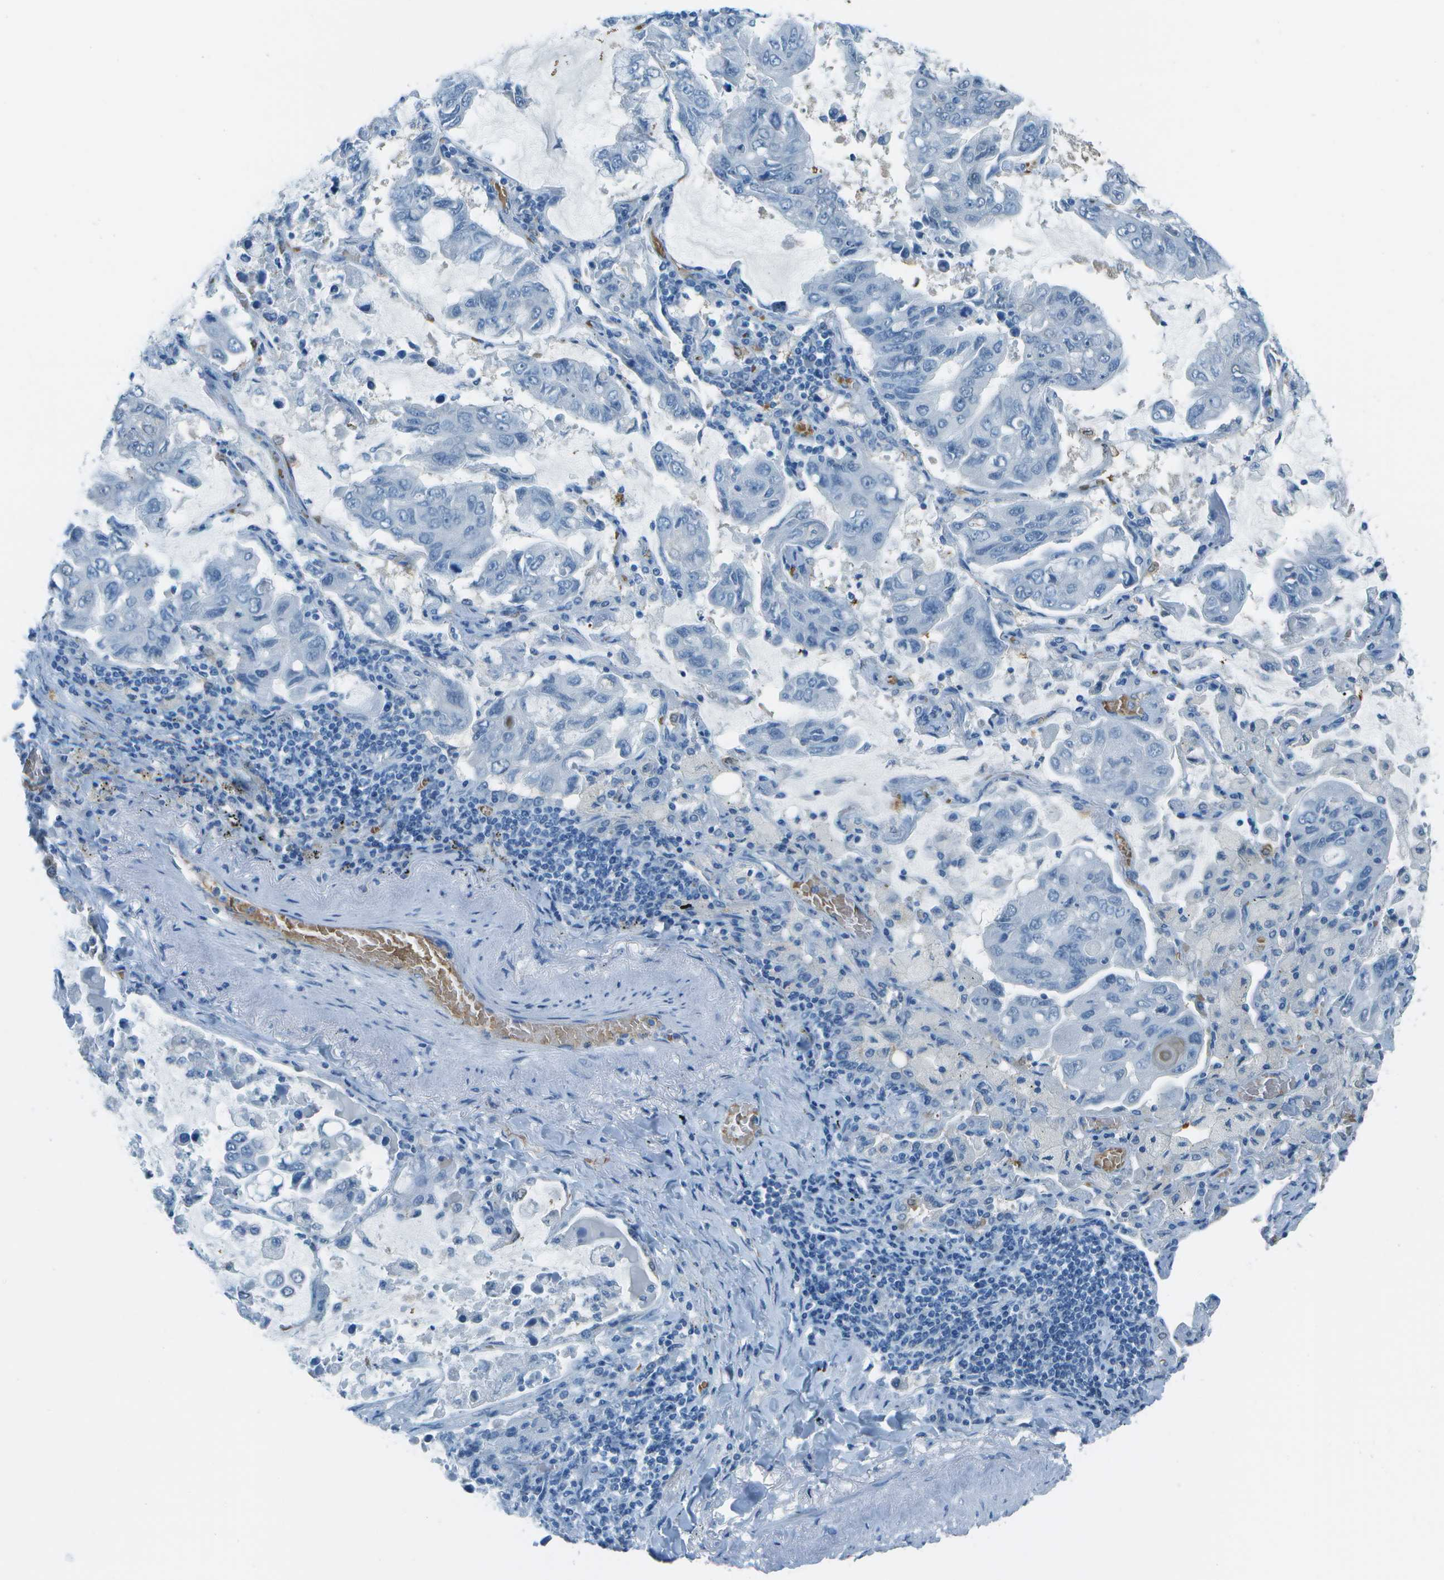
{"staining": {"intensity": "negative", "quantity": "none", "location": "none"}, "tissue": "lung cancer", "cell_type": "Tumor cells", "image_type": "cancer", "snomed": [{"axis": "morphology", "description": "Adenocarcinoma, NOS"}, {"axis": "topography", "description": "Lung"}], "caption": "Protein analysis of adenocarcinoma (lung) demonstrates no significant positivity in tumor cells.", "gene": "ASL", "patient": {"sex": "male", "age": 64}}